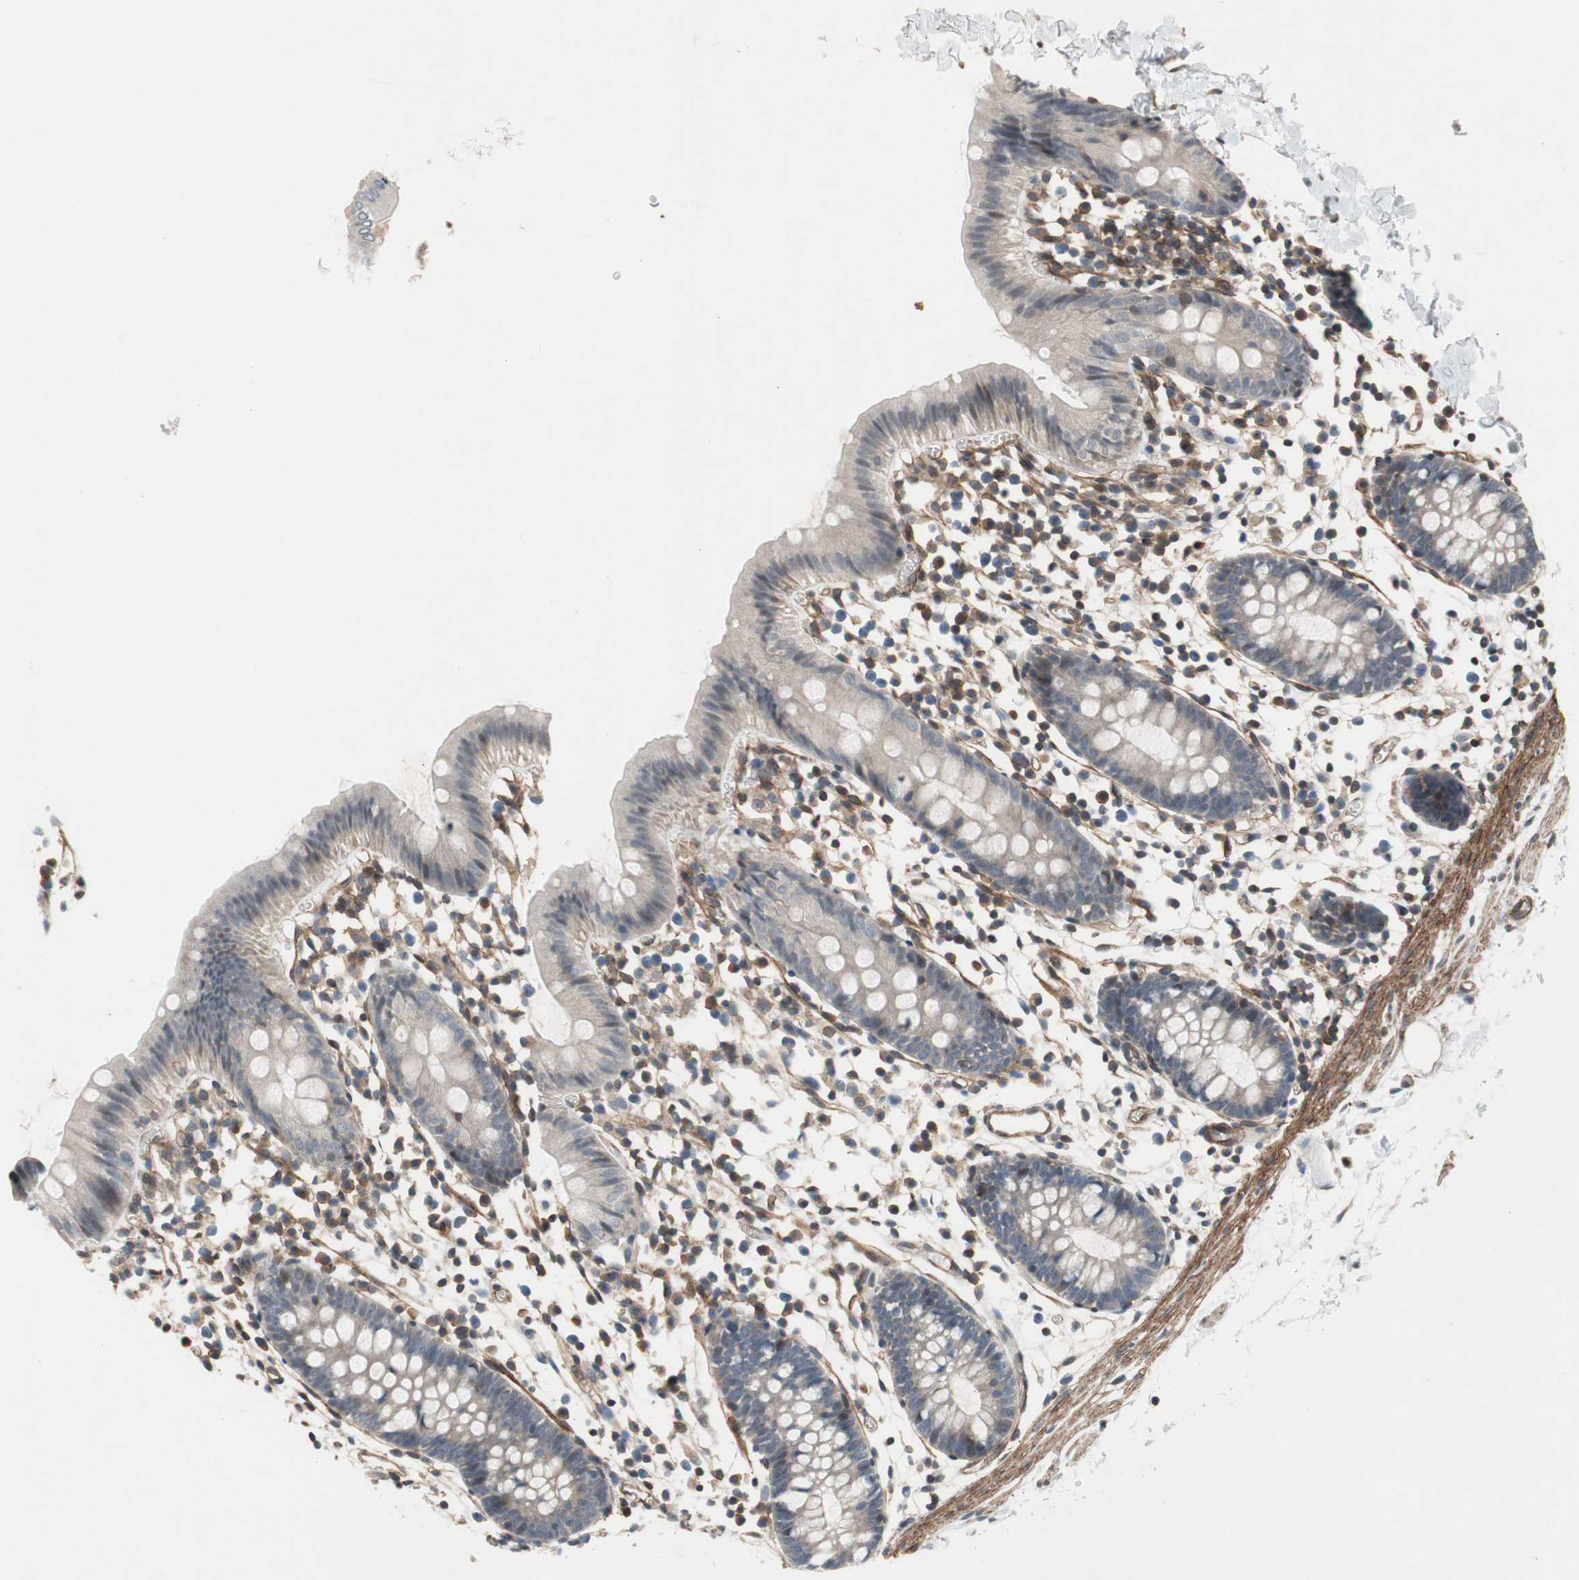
{"staining": {"intensity": "strong", "quantity": ">75%", "location": "cytoplasmic/membranous"}, "tissue": "colon", "cell_type": "Endothelial cells", "image_type": "normal", "snomed": [{"axis": "morphology", "description": "Normal tissue, NOS"}, {"axis": "topography", "description": "Colon"}], "caption": "Immunohistochemical staining of benign human colon reveals strong cytoplasmic/membranous protein staining in about >75% of endothelial cells.", "gene": "GRHL1", "patient": {"sex": "male", "age": 14}}